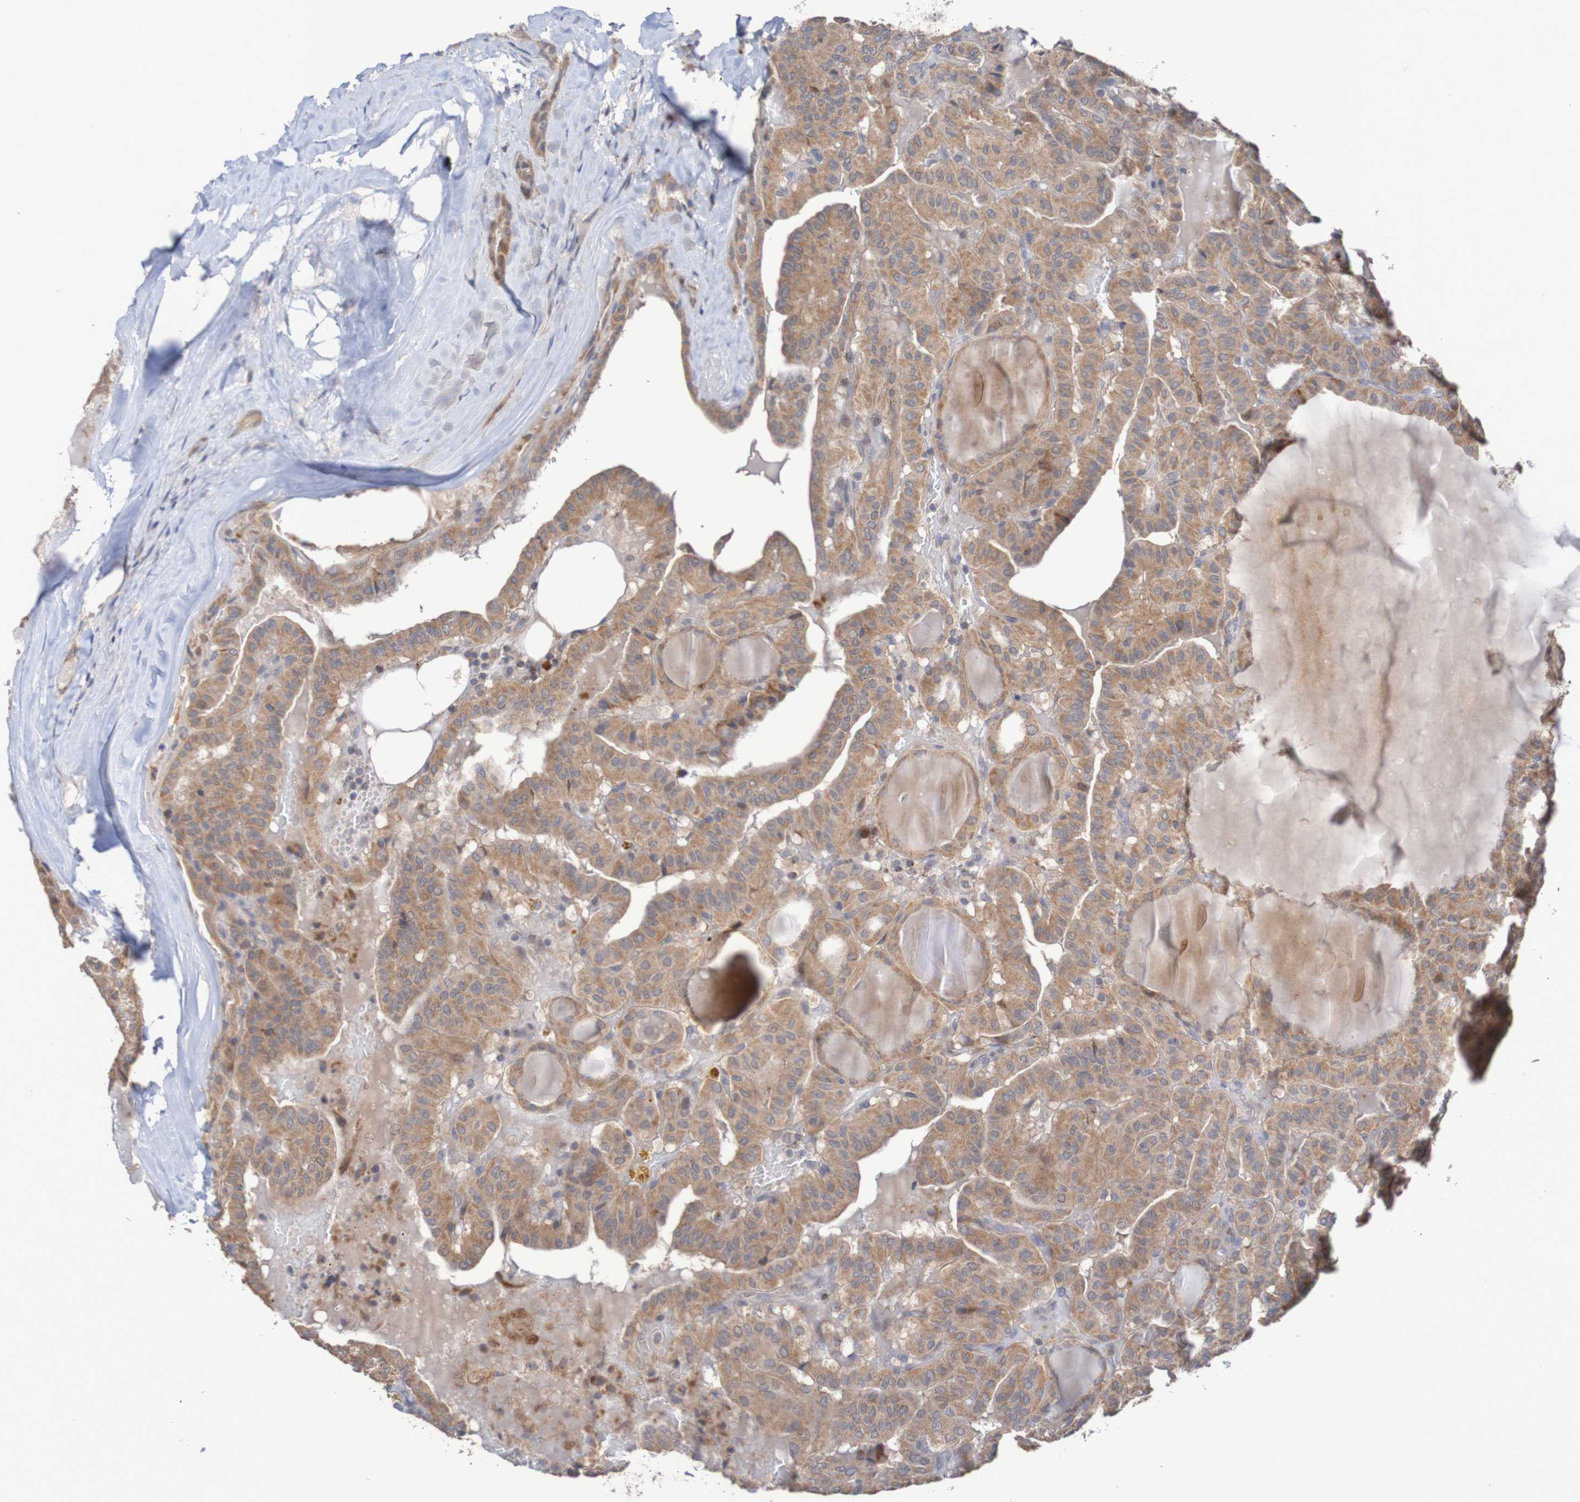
{"staining": {"intensity": "moderate", "quantity": ">75%", "location": "cytoplasmic/membranous"}, "tissue": "head and neck cancer", "cell_type": "Tumor cells", "image_type": "cancer", "snomed": [{"axis": "morphology", "description": "Squamous cell carcinoma, NOS"}, {"axis": "topography", "description": "Oral tissue"}, {"axis": "topography", "description": "Head-Neck"}], "caption": "Protein positivity by immunohistochemistry (IHC) reveals moderate cytoplasmic/membranous positivity in approximately >75% of tumor cells in head and neck cancer.", "gene": "C3orf18", "patient": {"sex": "female", "age": 50}}